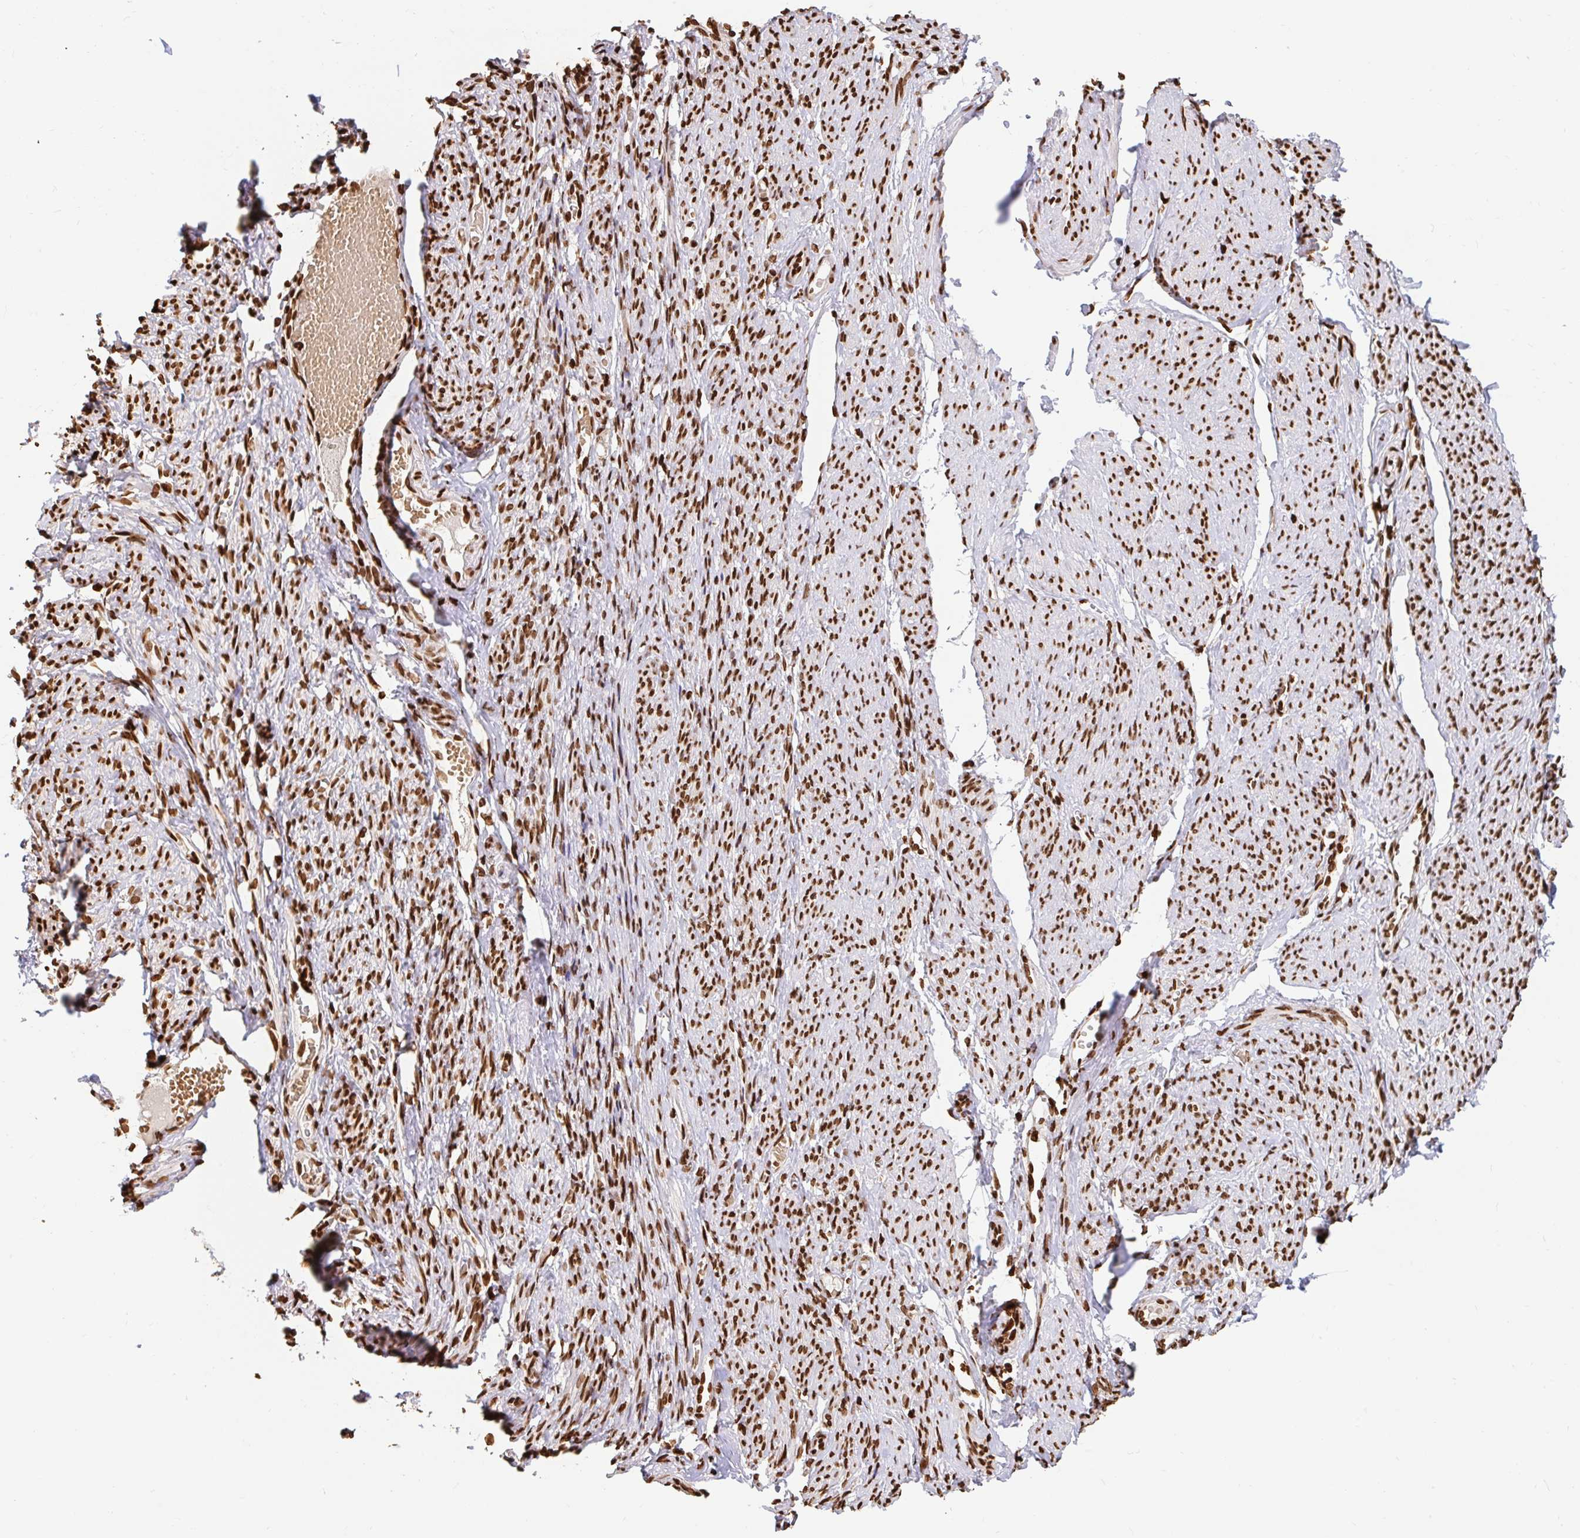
{"staining": {"intensity": "moderate", "quantity": ">75%", "location": "nuclear"}, "tissue": "smooth muscle", "cell_type": "Smooth muscle cells", "image_type": "normal", "snomed": [{"axis": "morphology", "description": "Normal tissue, NOS"}, {"axis": "topography", "description": "Smooth muscle"}], "caption": "Immunohistochemical staining of benign human smooth muscle exhibits >75% levels of moderate nuclear protein staining in approximately >75% of smooth muscle cells. (IHC, brightfield microscopy, high magnification).", "gene": "H2BC5", "patient": {"sex": "female", "age": 65}}